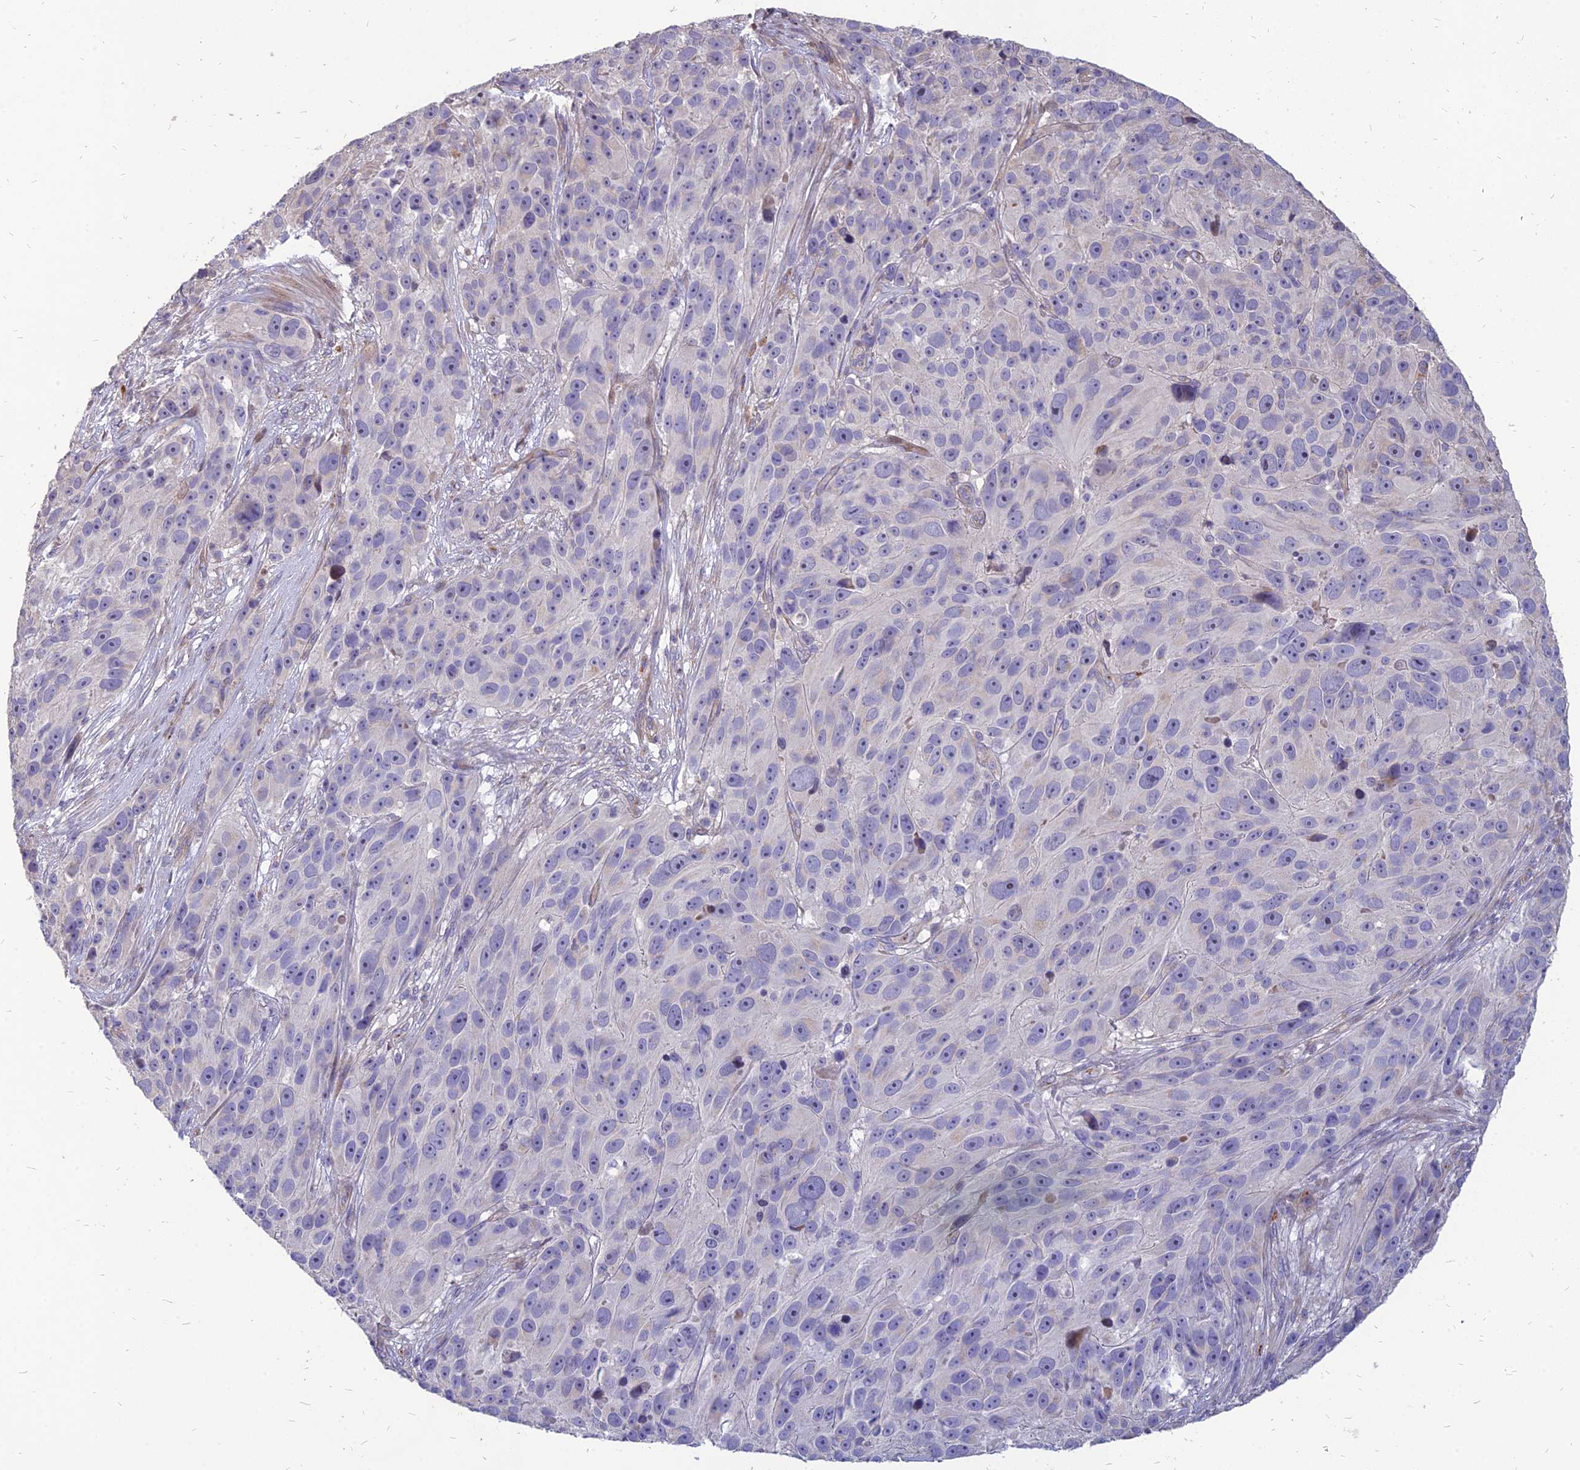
{"staining": {"intensity": "negative", "quantity": "none", "location": "none"}, "tissue": "melanoma", "cell_type": "Tumor cells", "image_type": "cancer", "snomed": [{"axis": "morphology", "description": "Malignant melanoma, NOS"}, {"axis": "topography", "description": "Skin"}], "caption": "This is an immunohistochemistry (IHC) histopathology image of melanoma. There is no expression in tumor cells.", "gene": "ST3GAL6", "patient": {"sex": "male", "age": 84}}